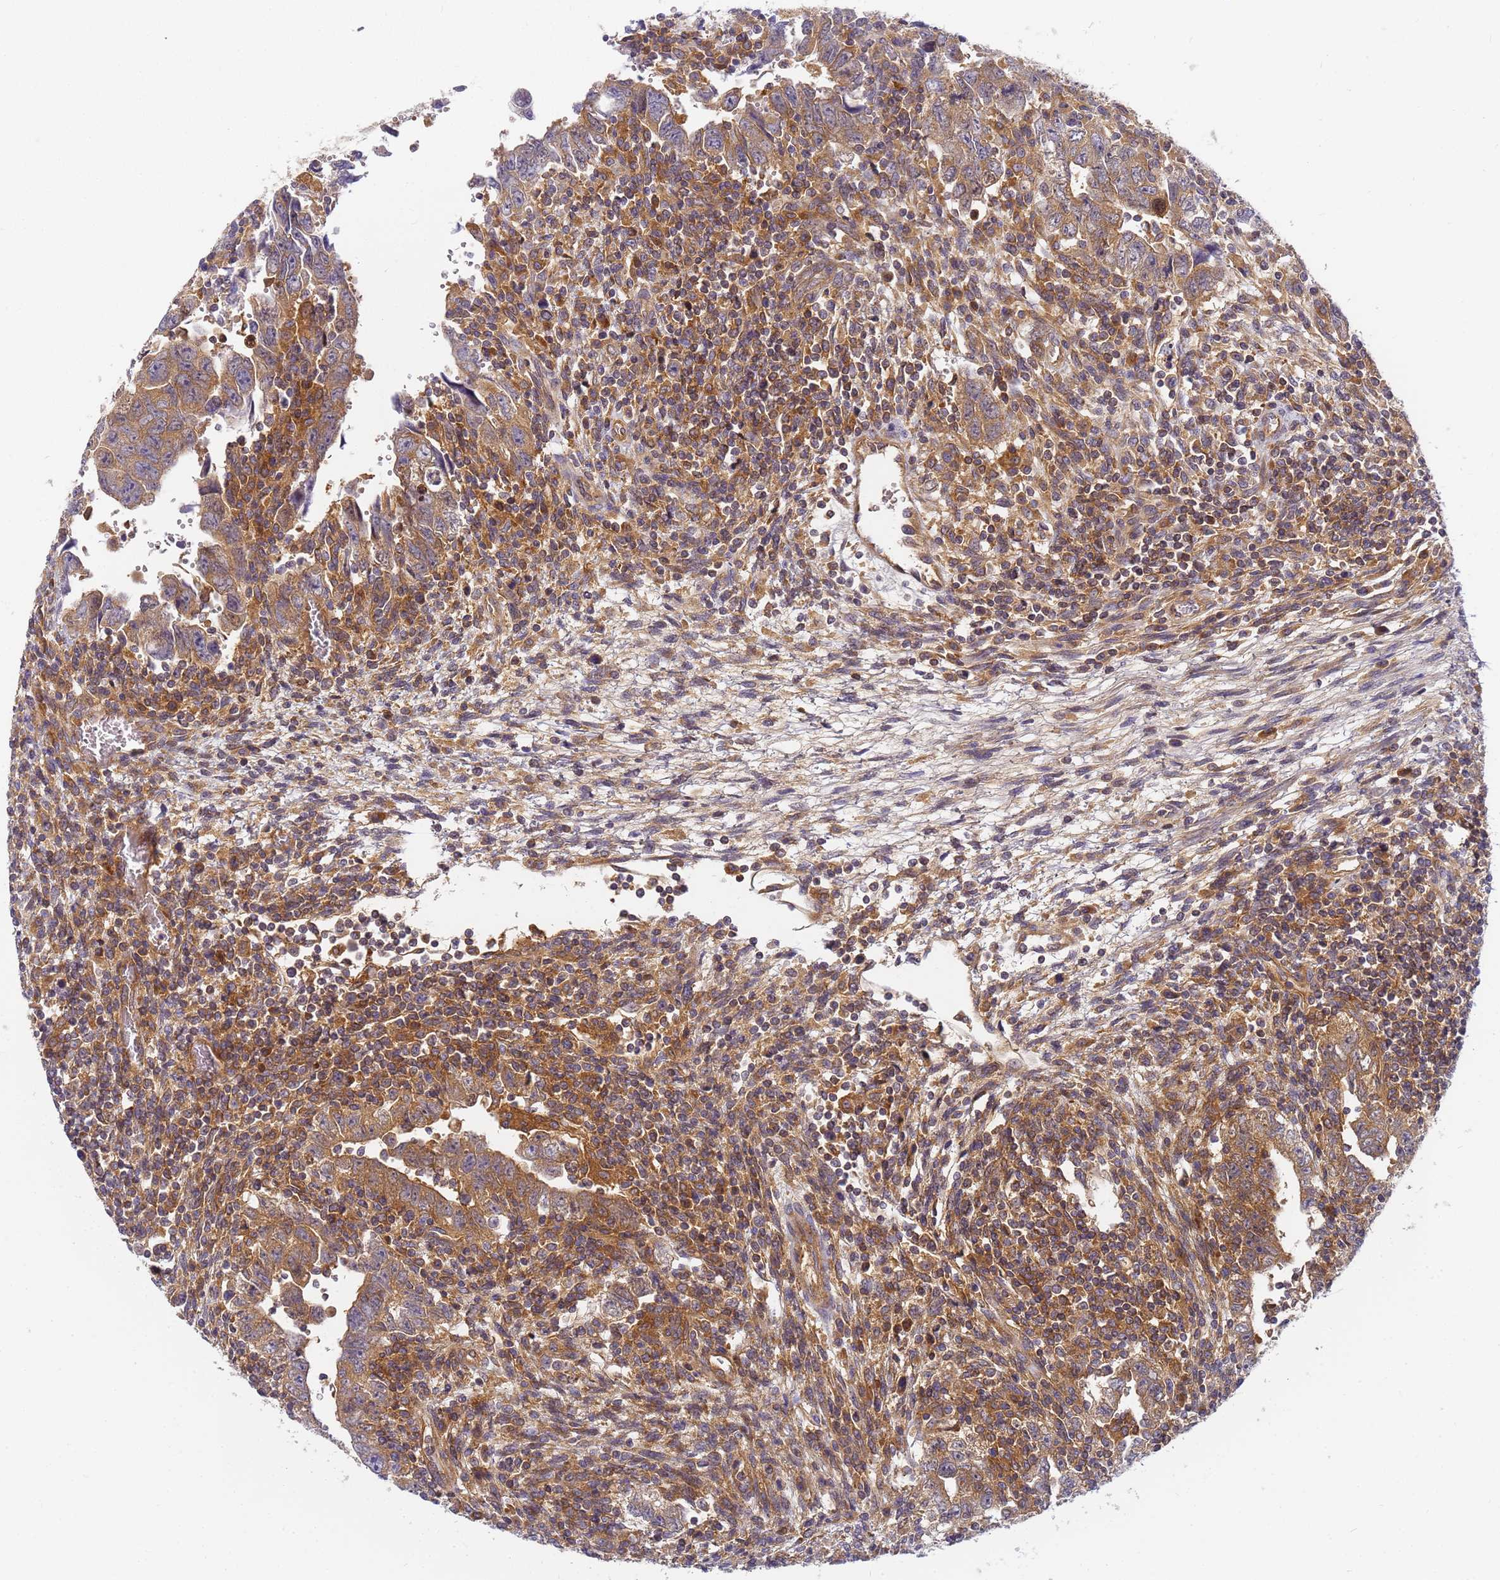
{"staining": {"intensity": "moderate", "quantity": ">75%", "location": "cytoplasmic/membranous"}, "tissue": "testis cancer", "cell_type": "Tumor cells", "image_type": "cancer", "snomed": [{"axis": "morphology", "description": "Carcinoma, Embryonal, NOS"}, {"axis": "topography", "description": "Testis"}], "caption": "Immunohistochemistry histopathology image of neoplastic tissue: human testis cancer stained using immunohistochemistry demonstrates medium levels of moderate protein expression localized specifically in the cytoplasmic/membranous of tumor cells, appearing as a cytoplasmic/membranous brown color.", "gene": "CHM", "patient": {"sex": "male", "age": 28}}